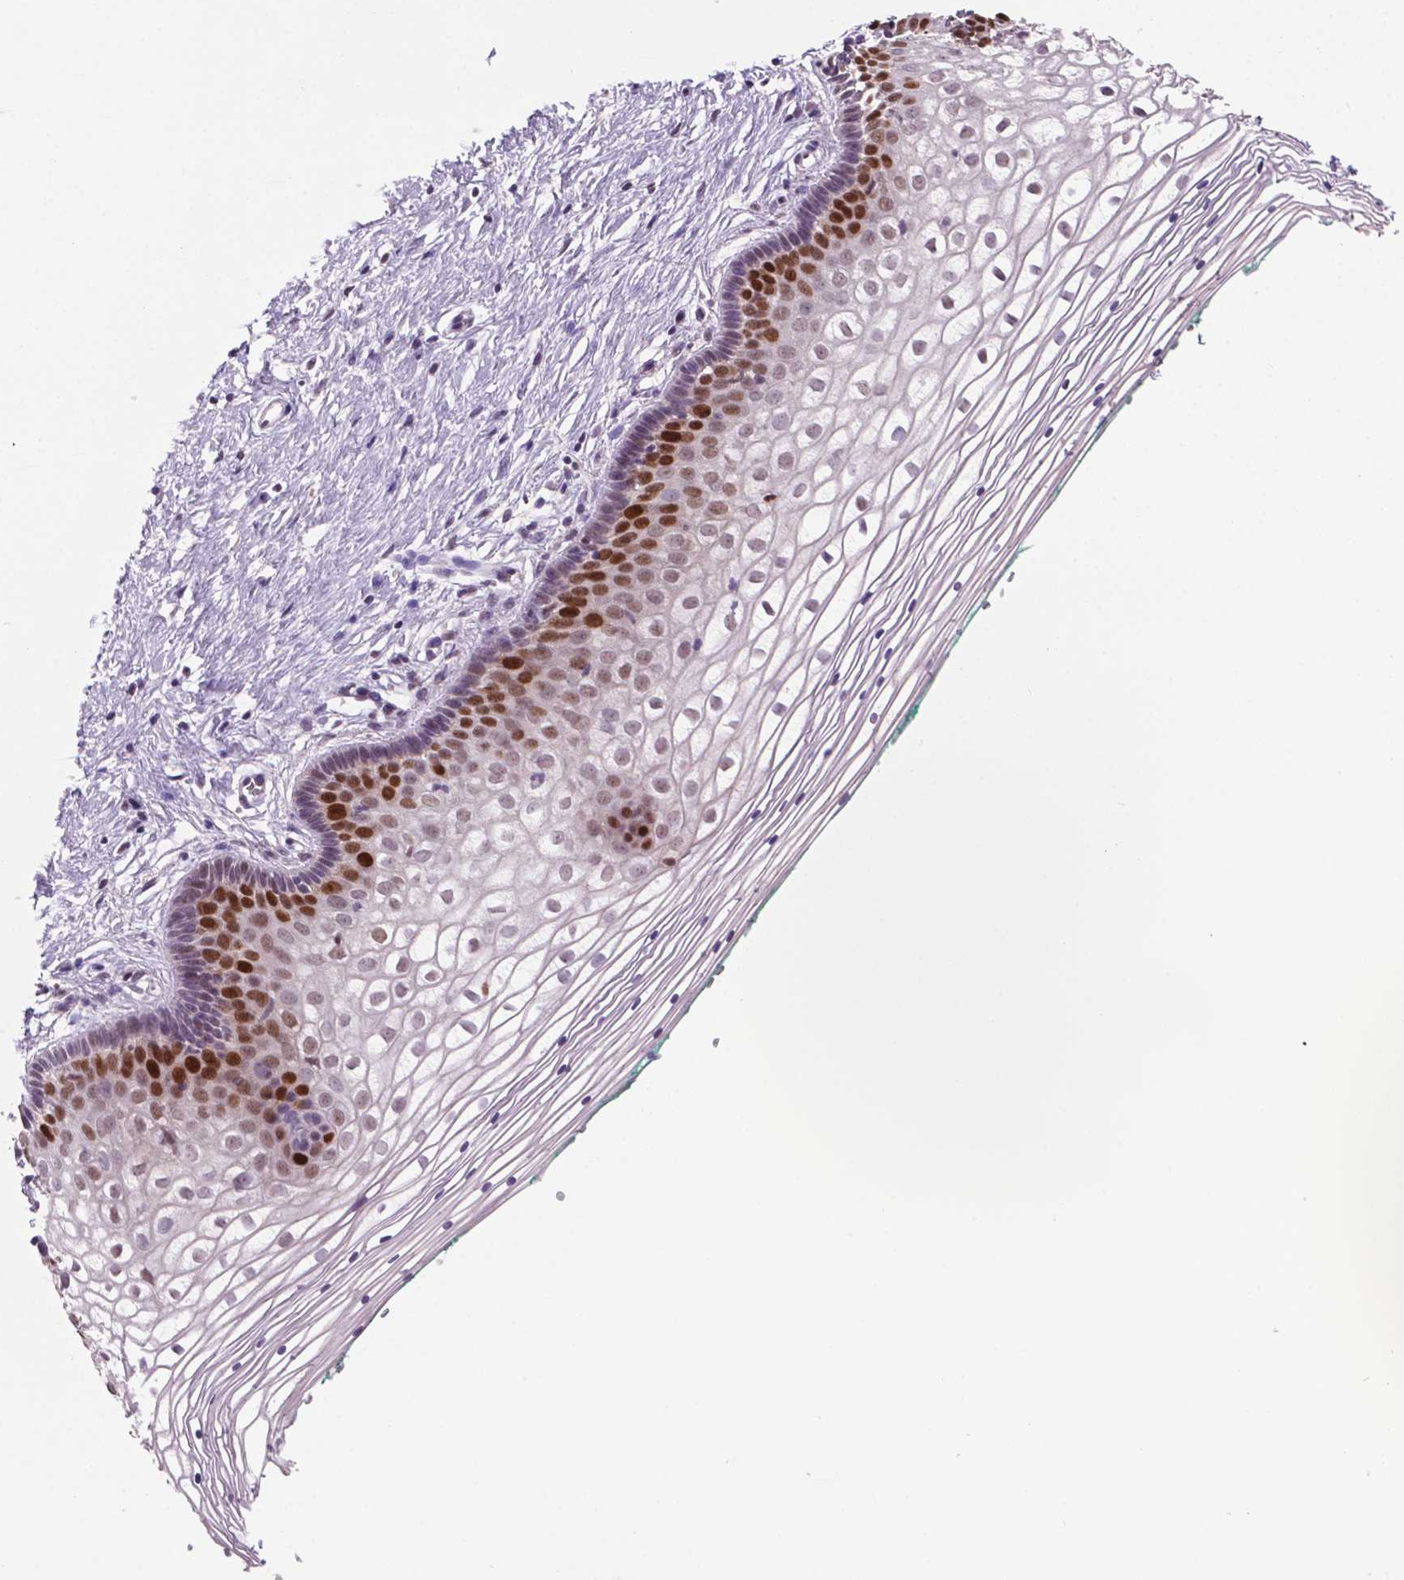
{"staining": {"intensity": "strong", "quantity": "25%-75%", "location": "nuclear"}, "tissue": "vagina", "cell_type": "Squamous epithelial cells", "image_type": "normal", "snomed": [{"axis": "morphology", "description": "Normal tissue, NOS"}, {"axis": "topography", "description": "Vagina"}], "caption": "Squamous epithelial cells show high levels of strong nuclear staining in approximately 25%-75% of cells in unremarkable vagina. (DAB IHC with brightfield microscopy, high magnification).", "gene": "NCAPH2", "patient": {"sex": "female", "age": 36}}